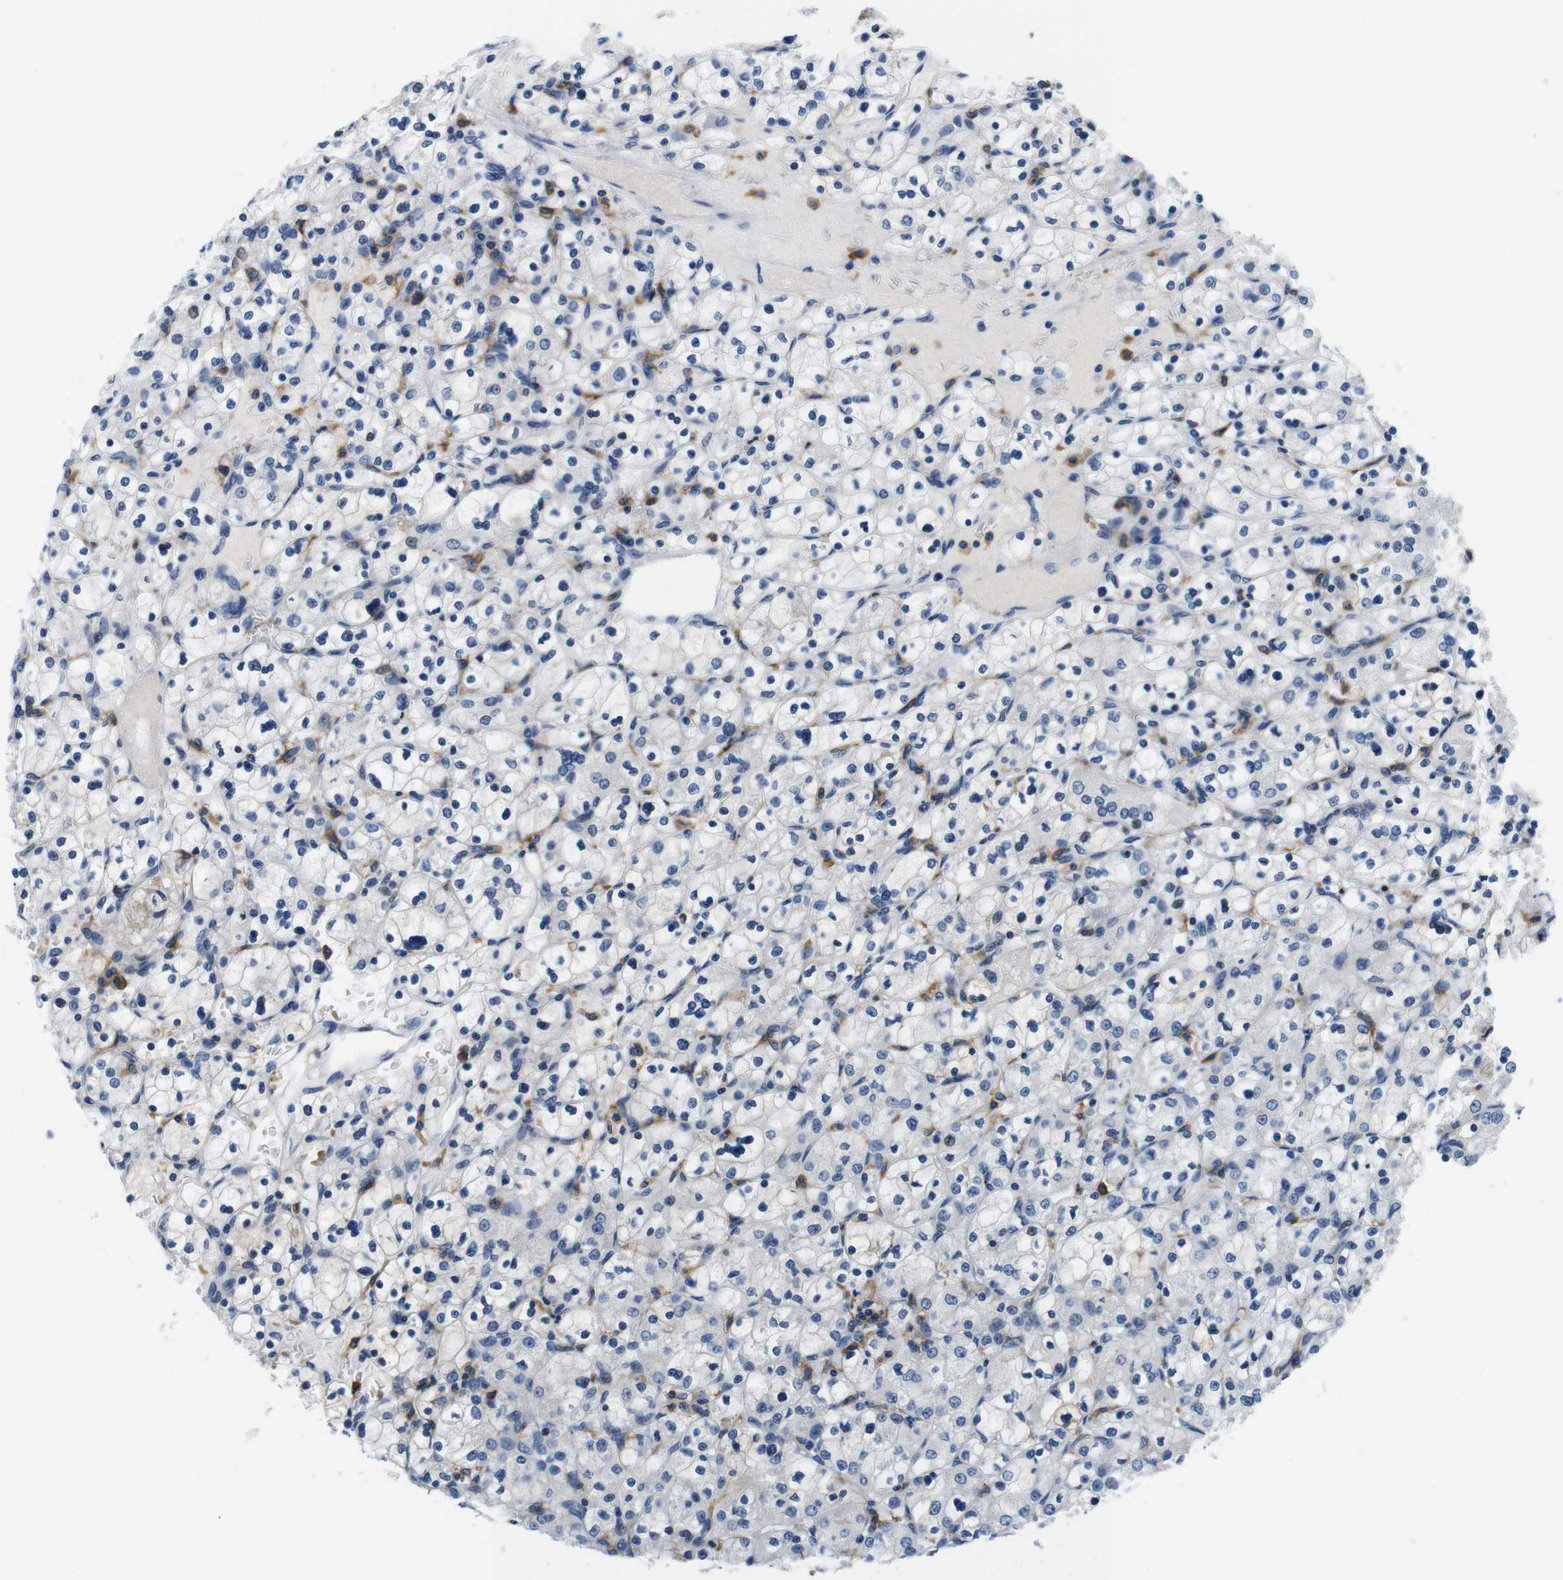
{"staining": {"intensity": "negative", "quantity": "none", "location": "none"}, "tissue": "renal cancer", "cell_type": "Tumor cells", "image_type": "cancer", "snomed": [{"axis": "morphology", "description": "Adenocarcinoma, NOS"}, {"axis": "topography", "description": "Kidney"}], "caption": "Renal adenocarcinoma was stained to show a protein in brown. There is no significant staining in tumor cells.", "gene": "CD300C", "patient": {"sex": "female", "age": 83}}